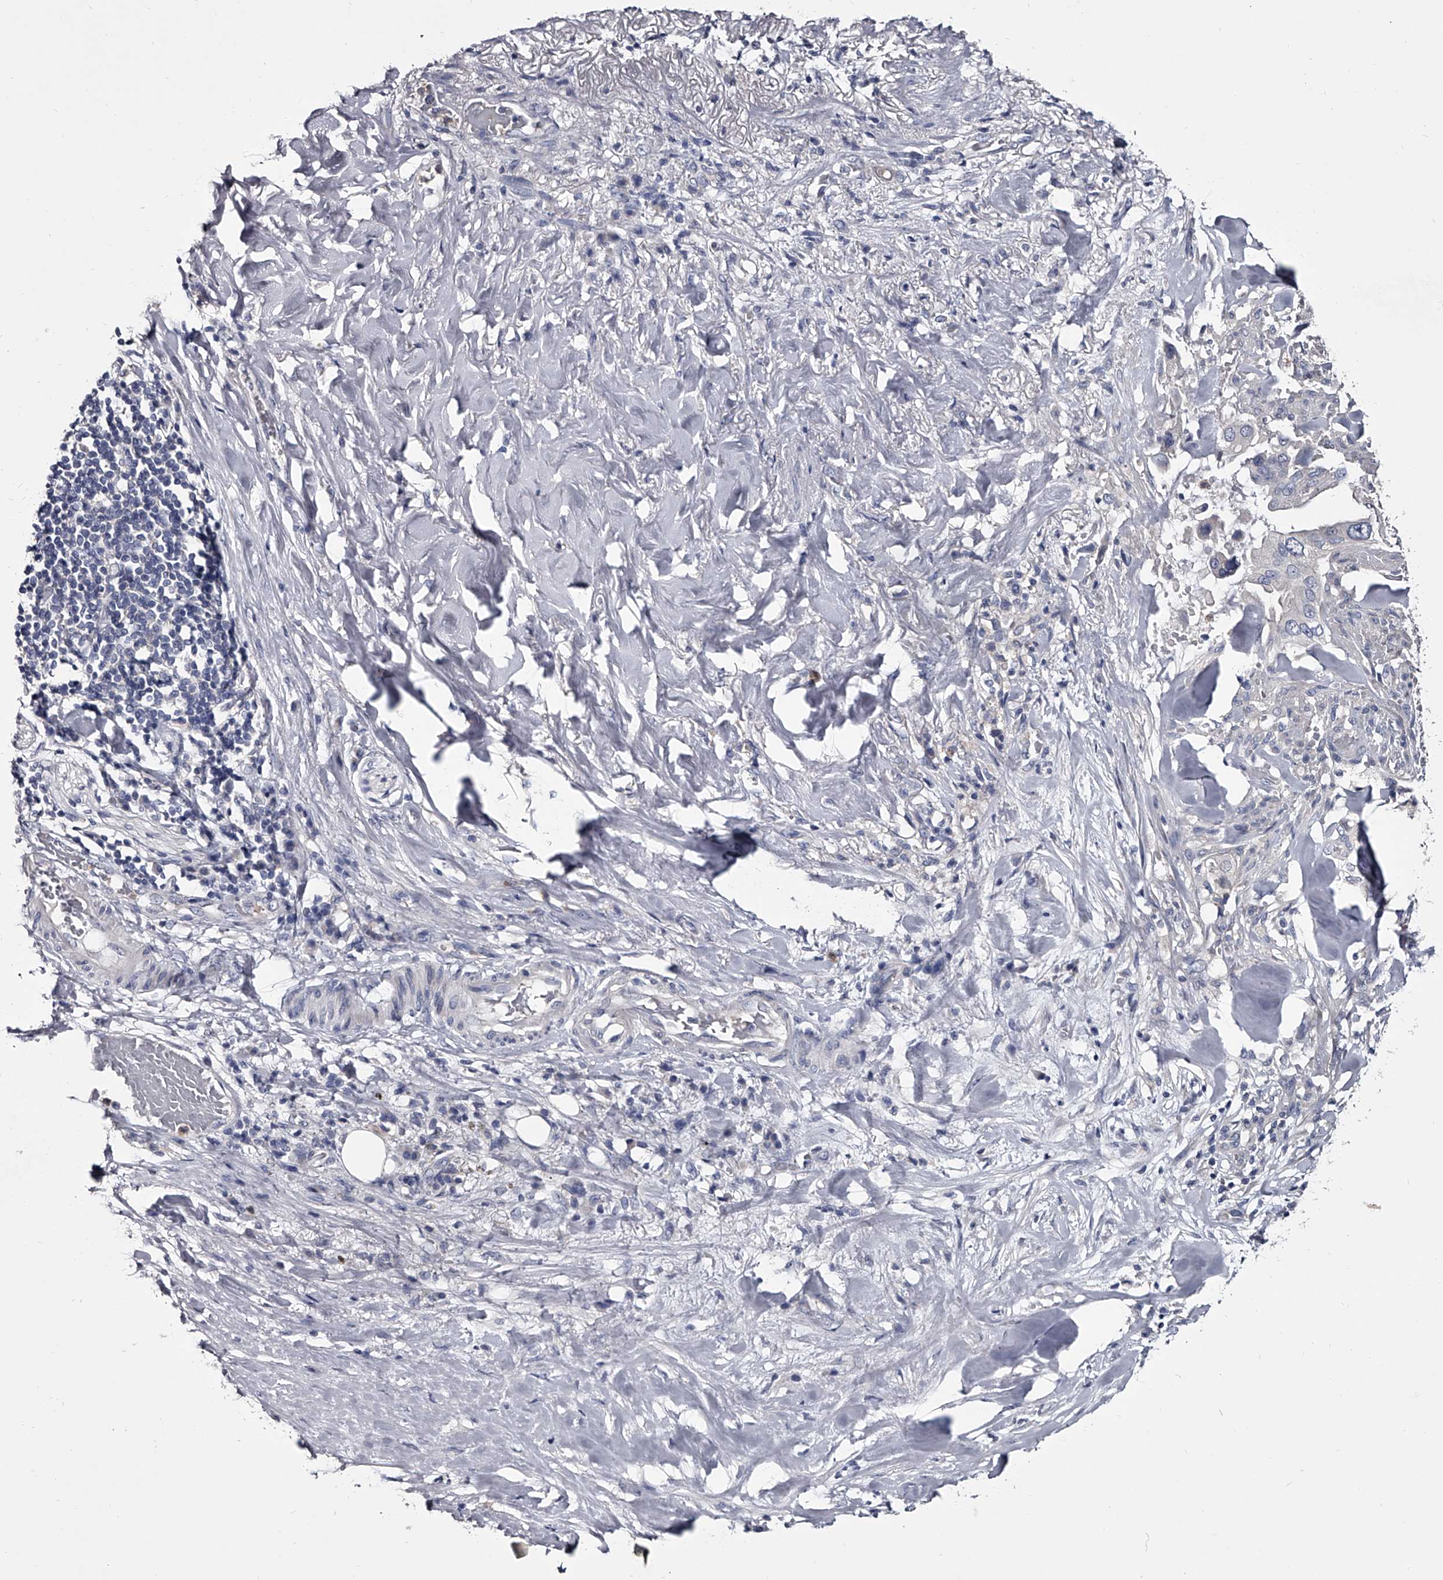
{"staining": {"intensity": "negative", "quantity": "none", "location": "none"}, "tissue": "pancreatic cancer", "cell_type": "Tumor cells", "image_type": "cancer", "snomed": [{"axis": "morphology", "description": "Inflammation, NOS"}, {"axis": "morphology", "description": "Adenocarcinoma, NOS"}, {"axis": "topography", "description": "Pancreas"}], "caption": "IHC micrograph of neoplastic tissue: human pancreatic cancer (adenocarcinoma) stained with DAB (3,3'-diaminobenzidine) displays no significant protein expression in tumor cells.", "gene": "GAPVD1", "patient": {"sex": "female", "age": 56}}